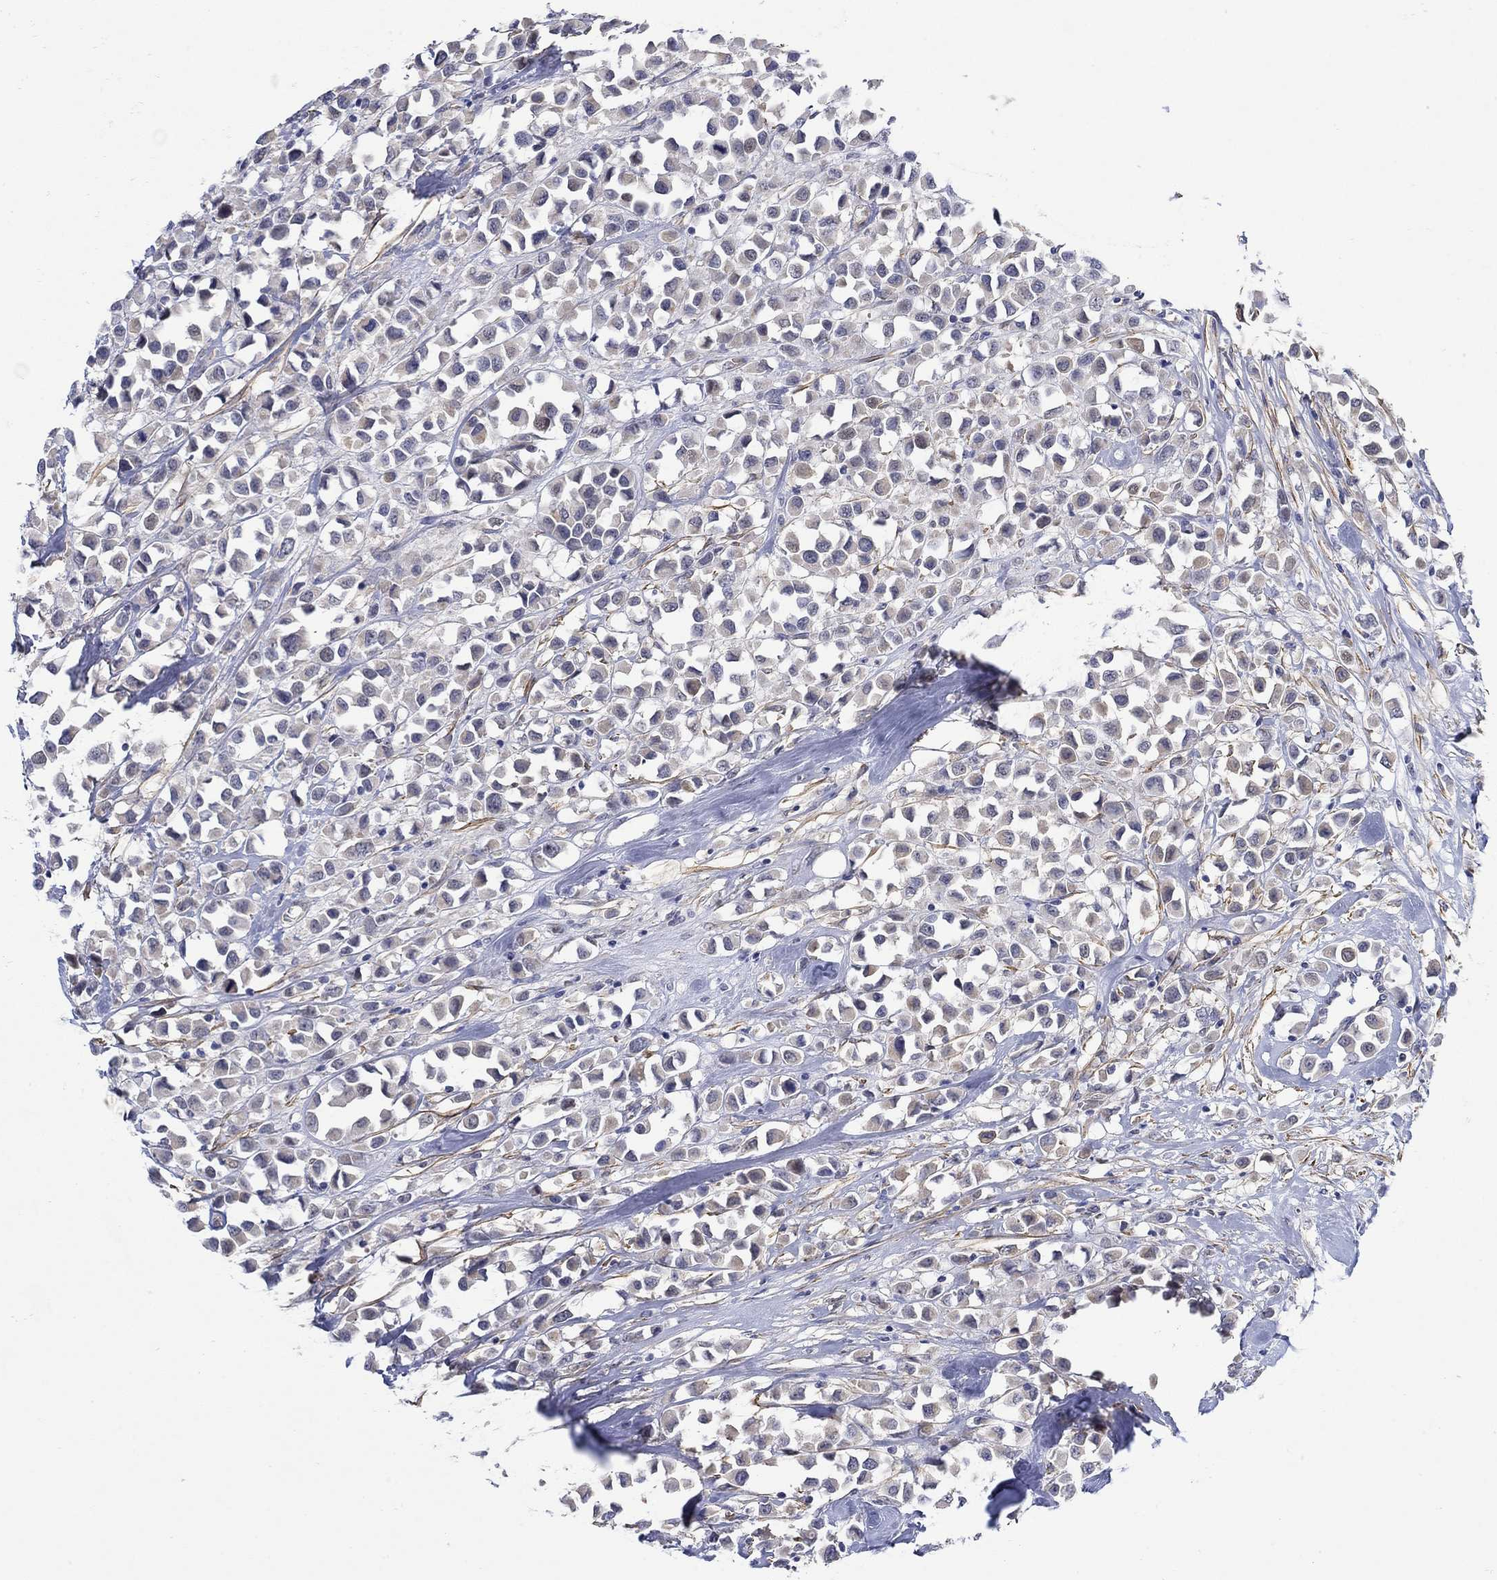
{"staining": {"intensity": "weak", "quantity": "<25%", "location": "cytoplasmic/membranous"}, "tissue": "breast cancer", "cell_type": "Tumor cells", "image_type": "cancer", "snomed": [{"axis": "morphology", "description": "Duct carcinoma"}, {"axis": "topography", "description": "Breast"}], "caption": "High power microscopy image of an immunohistochemistry (IHC) histopathology image of breast cancer, revealing no significant staining in tumor cells. (Immunohistochemistry, brightfield microscopy, high magnification).", "gene": "SCN7A", "patient": {"sex": "female", "age": 61}}